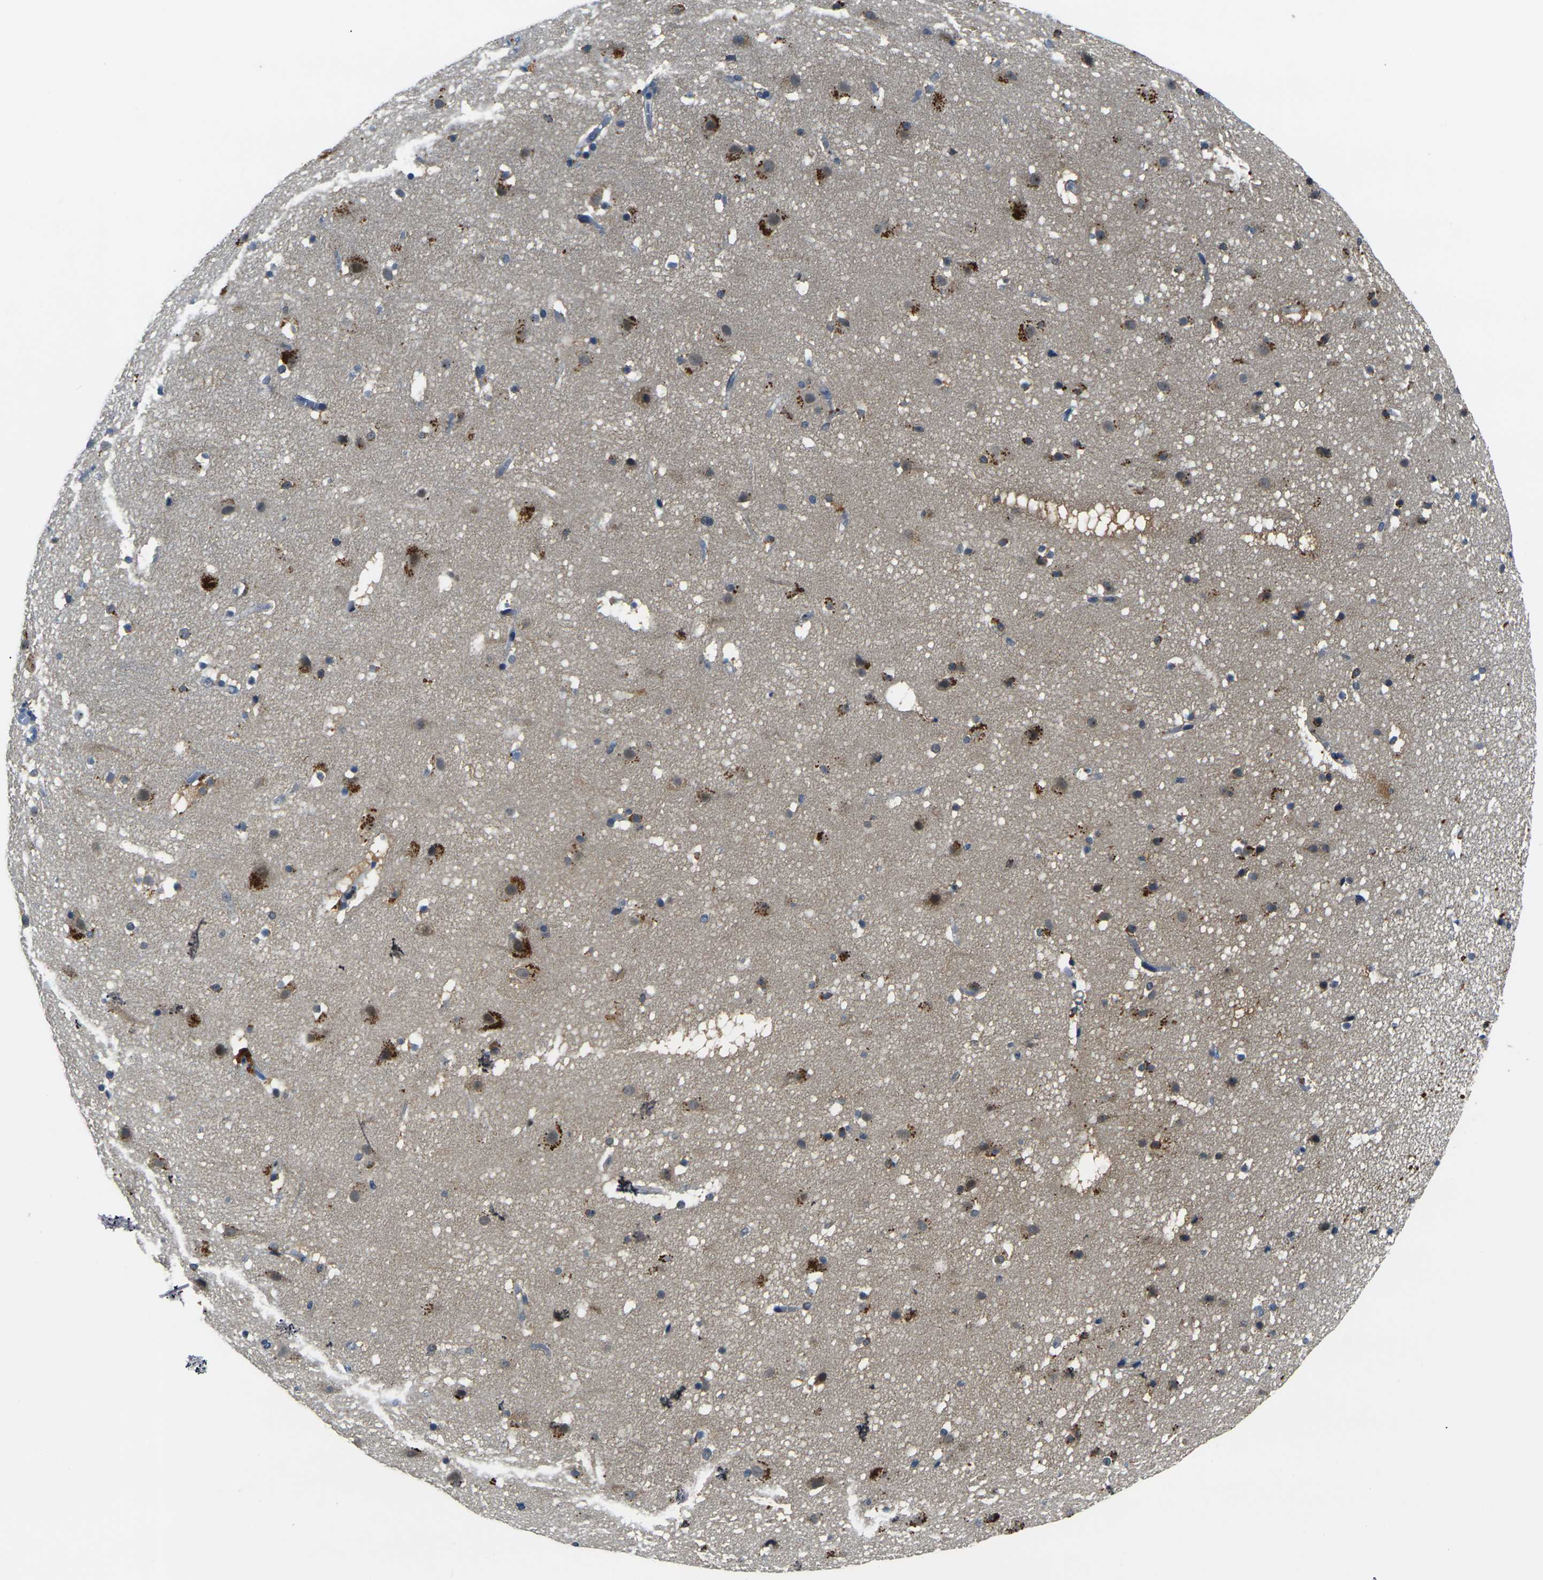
{"staining": {"intensity": "weak", "quantity": "25%-75%", "location": "cytoplasmic/membranous"}, "tissue": "cerebral cortex", "cell_type": "Endothelial cells", "image_type": "normal", "snomed": [{"axis": "morphology", "description": "Normal tissue, NOS"}, {"axis": "topography", "description": "Cerebral cortex"}], "caption": "An image of human cerebral cortex stained for a protein displays weak cytoplasmic/membranous brown staining in endothelial cells. The protein of interest is stained brown, and the nuclei are stained in blue (DAB (3,3'-diaminobenzidine) IHC with brightfield microscopy, high magnification).", "gene": "PIGL", "patient": {"sex": "male", "age": 45}}